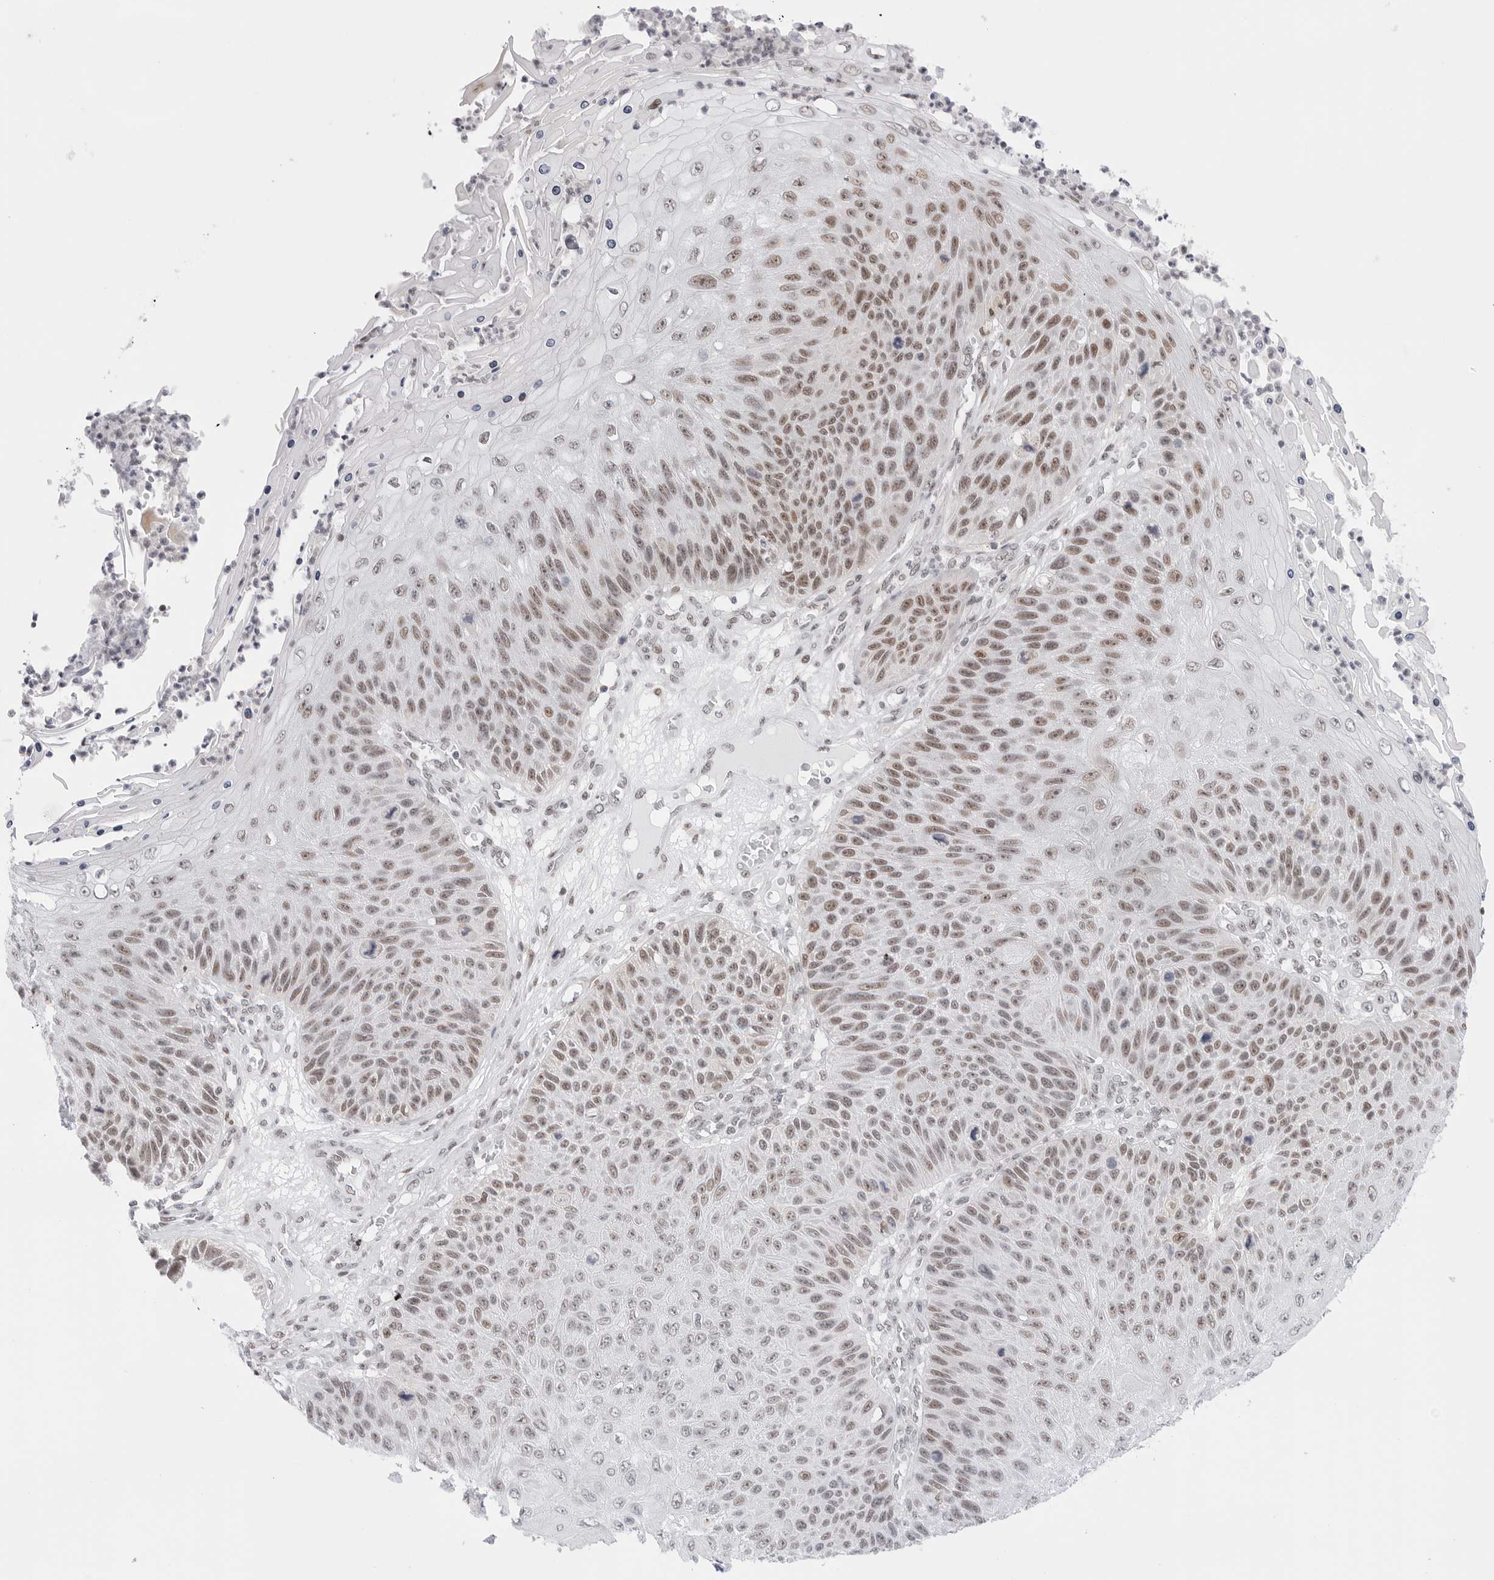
{"staining": {"intensity": "moderate", "quantity": "25%-75%", "location": "nuclear"}, "tissue": "skin cancer", "cell_type": "Tumor cells", "image_type": "cancer", "snomed": [{"axis": "morphology", "description": "Squamous cell carcinoma, NOS"}, {"axis": "topography", "description": "Skin"}], "caption": "A high-resolution histopathology image shows immunohistochemistry (IHC) staining of squamous cell carcinoma (skin), which exhibits moderate nuclear expression in approximately 25%-75% of tumor cells.", "gene": "C1orf162", "patient": {"sex": "female", "age": 88}}